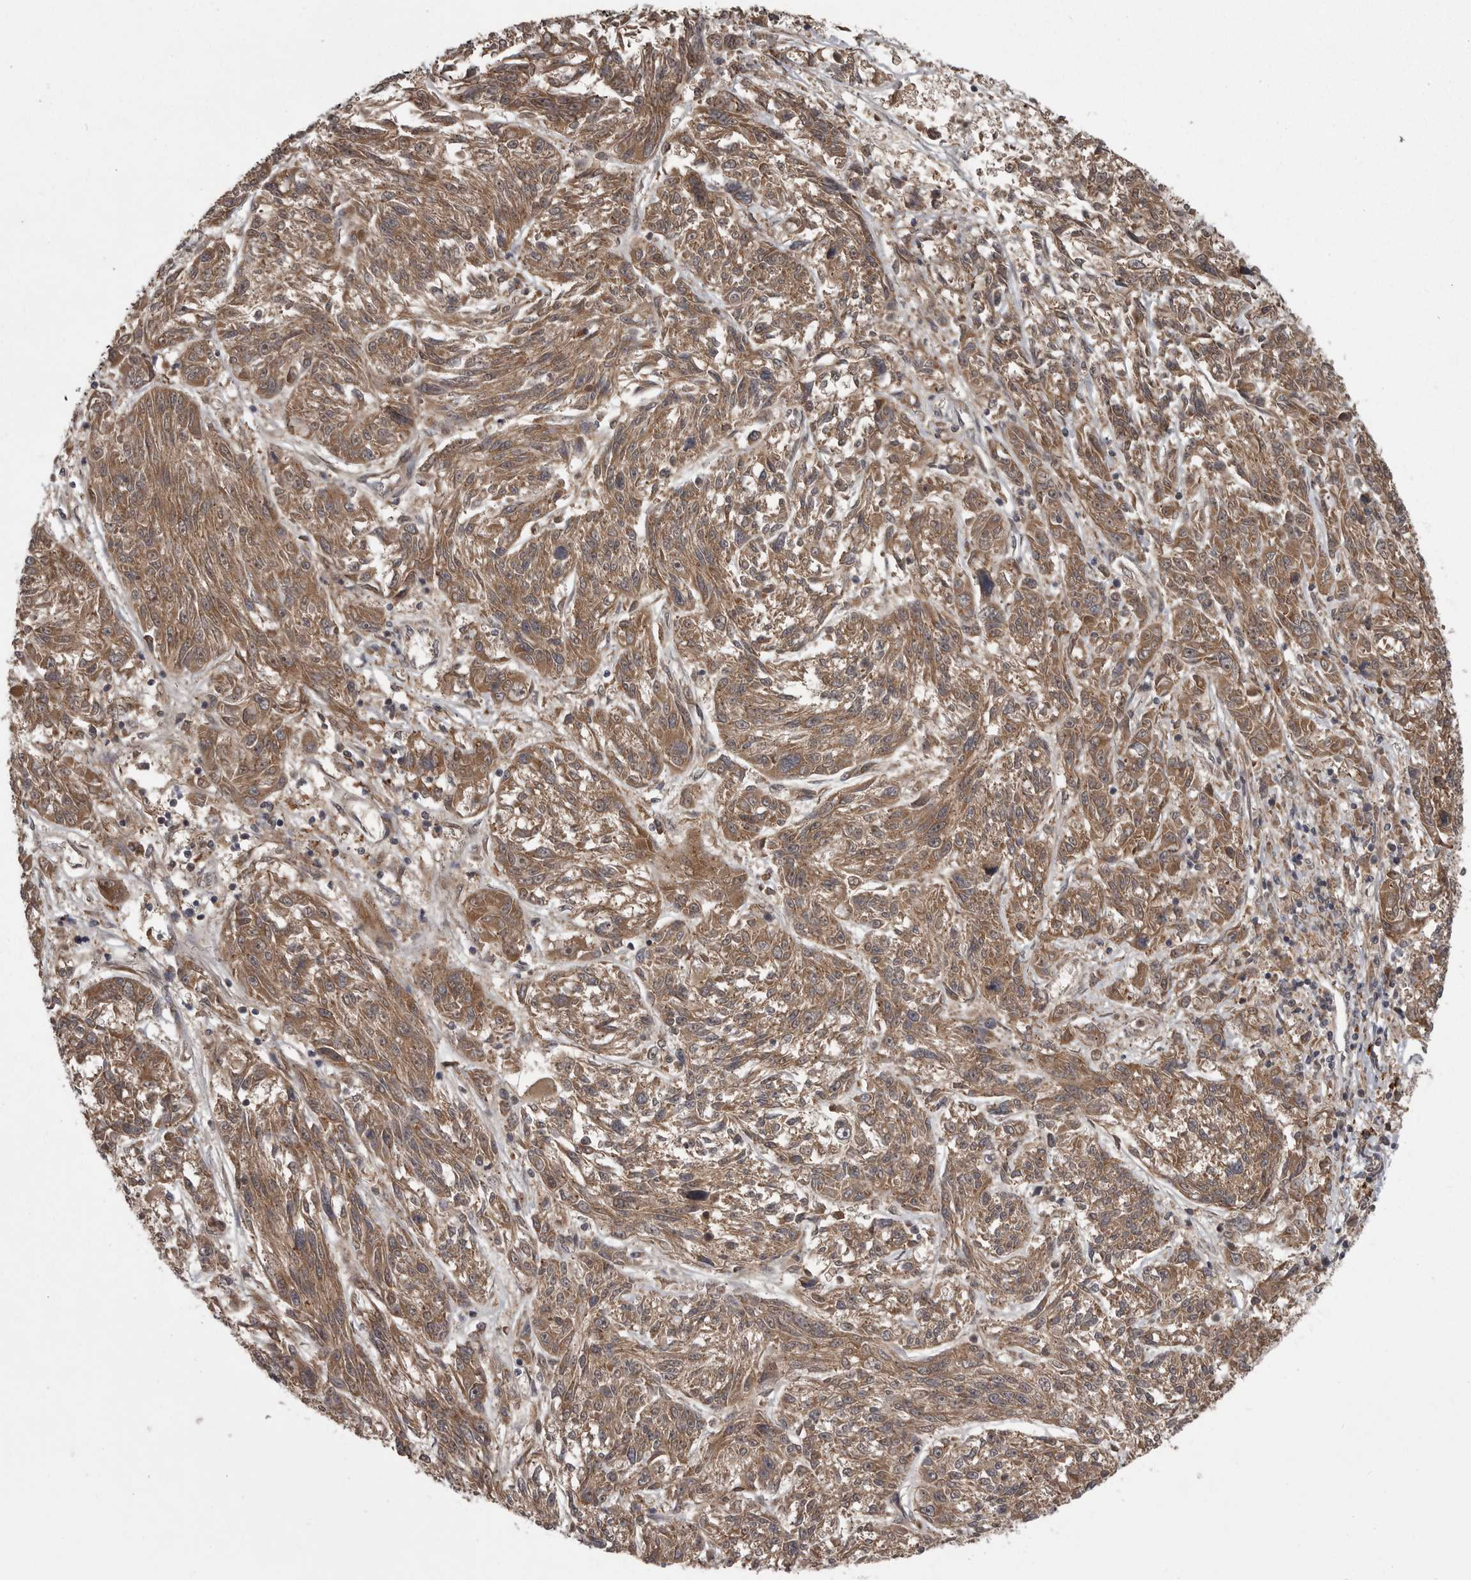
{"staining": {"intensity": "moderate", "quantity": ">75%", "location": "cytoplasmic/membranous"}, "tissue": "melanoma", "cell_type": "Tumor cells", "image_type": "cancer", "snomed": [{"axis": "morphology", "description": "Malignant melanoma, NOS"}, {"axis": "topography", "description": "Skin"}], "caption": "Melanoma stained with a protein marker demonstrates moderate staining in tumor cells.", "gene": "GPR31", "patient": {"sex": "male", "age": 53}}